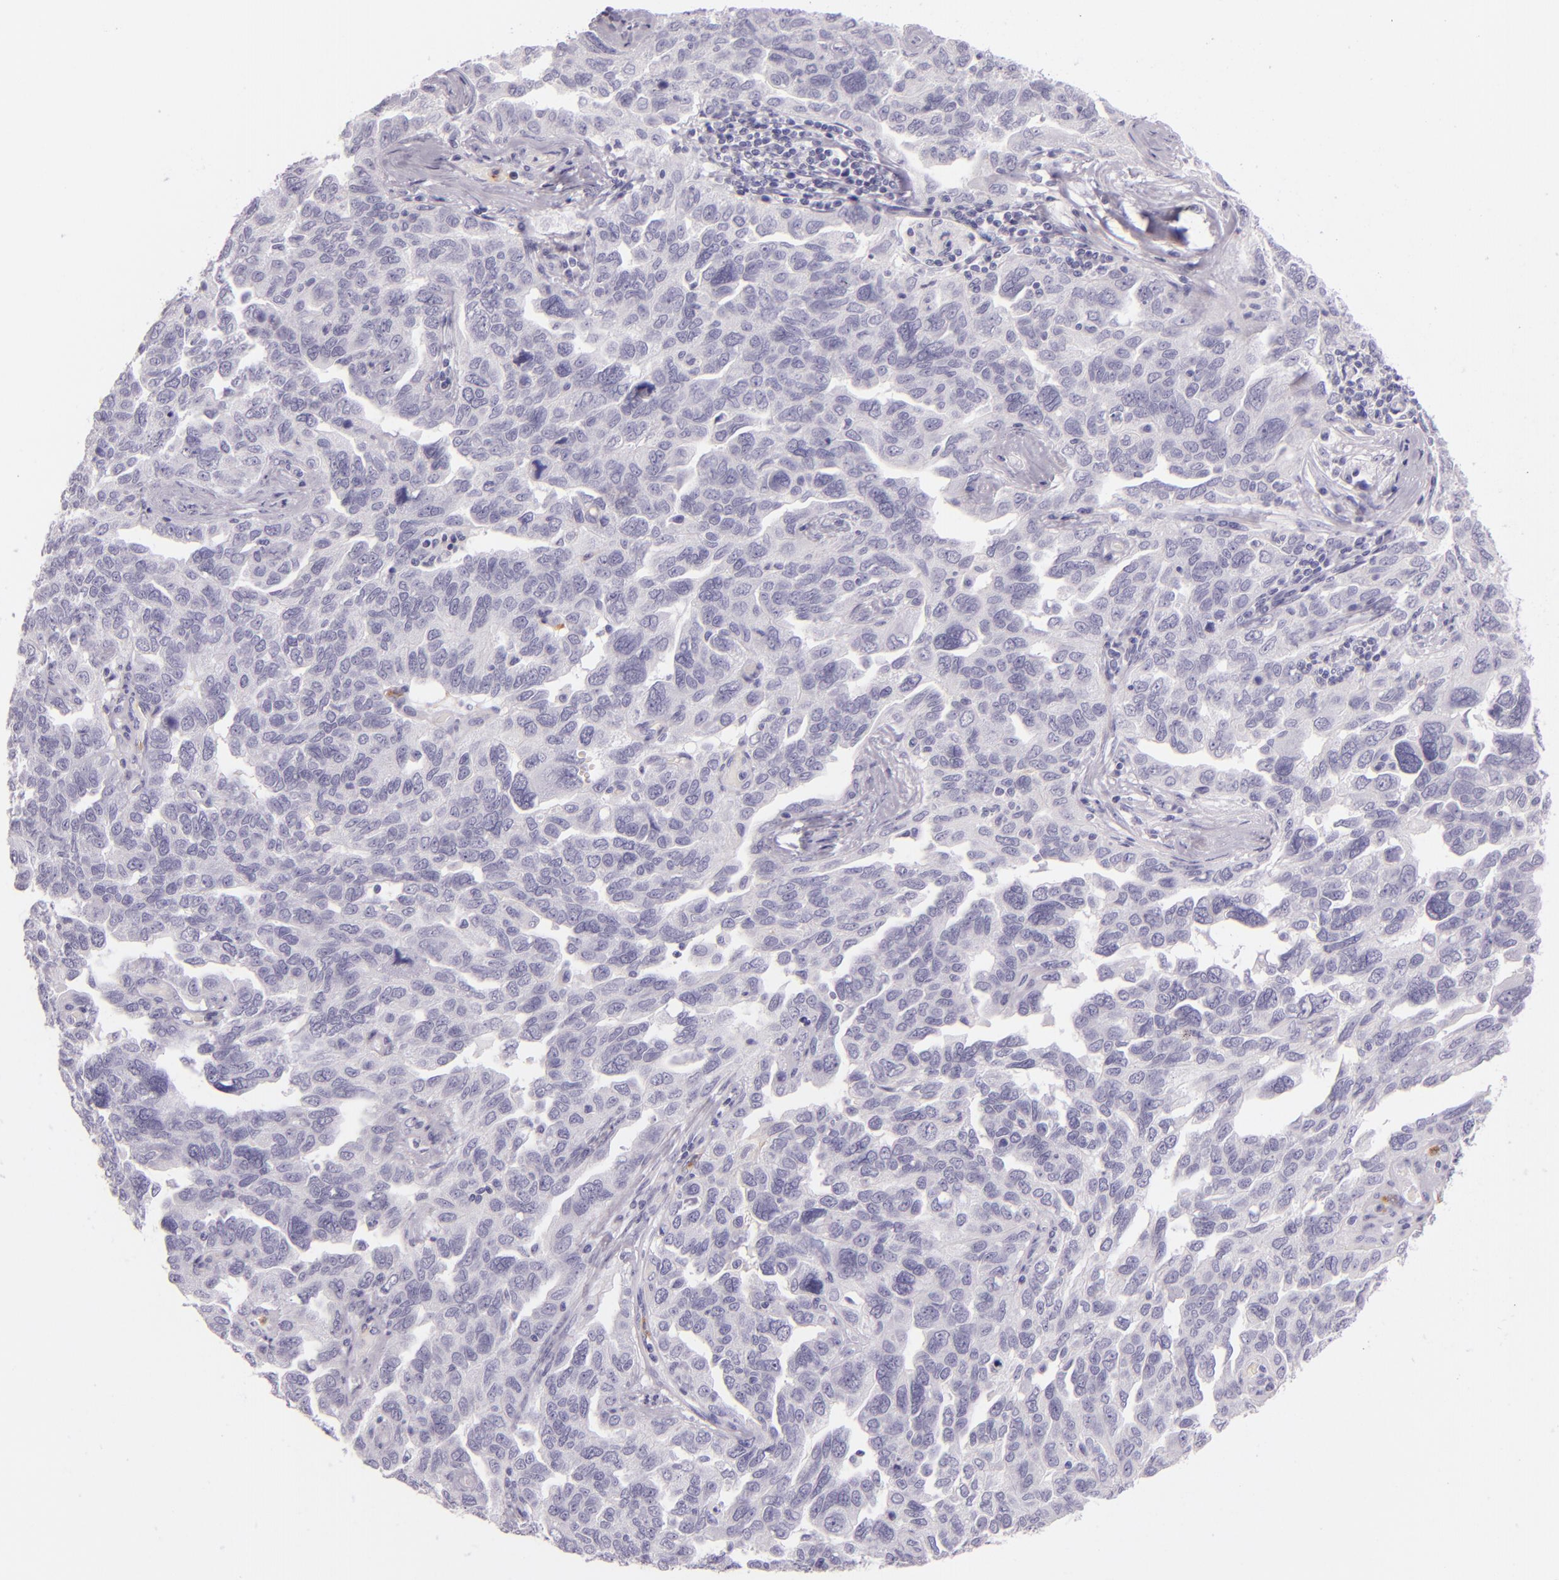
{"staining": {"intensity": "negative", "quantity": "none", "location": "none"}, "tissue": "ovarian cancer", "cell_type": "Tumor cells", "image_type": "cancer", "snomed": [{"axis": "morphology", "description": "Cystadenocarcinoma, serous, NOS"}, {"axis": "topography", "description": "Ovary"}], "caption": "Tumor cells are negative for brown protein staining in serous cystadenocarcinoma (ovarian). (Stains: DAB immunohistochemistry with hematoxylin counter stain, Microscopy: brightfield microscopy at high magnification).", "gene": "CEACAM1", "patient": {"sex": "female", "age": 64}}